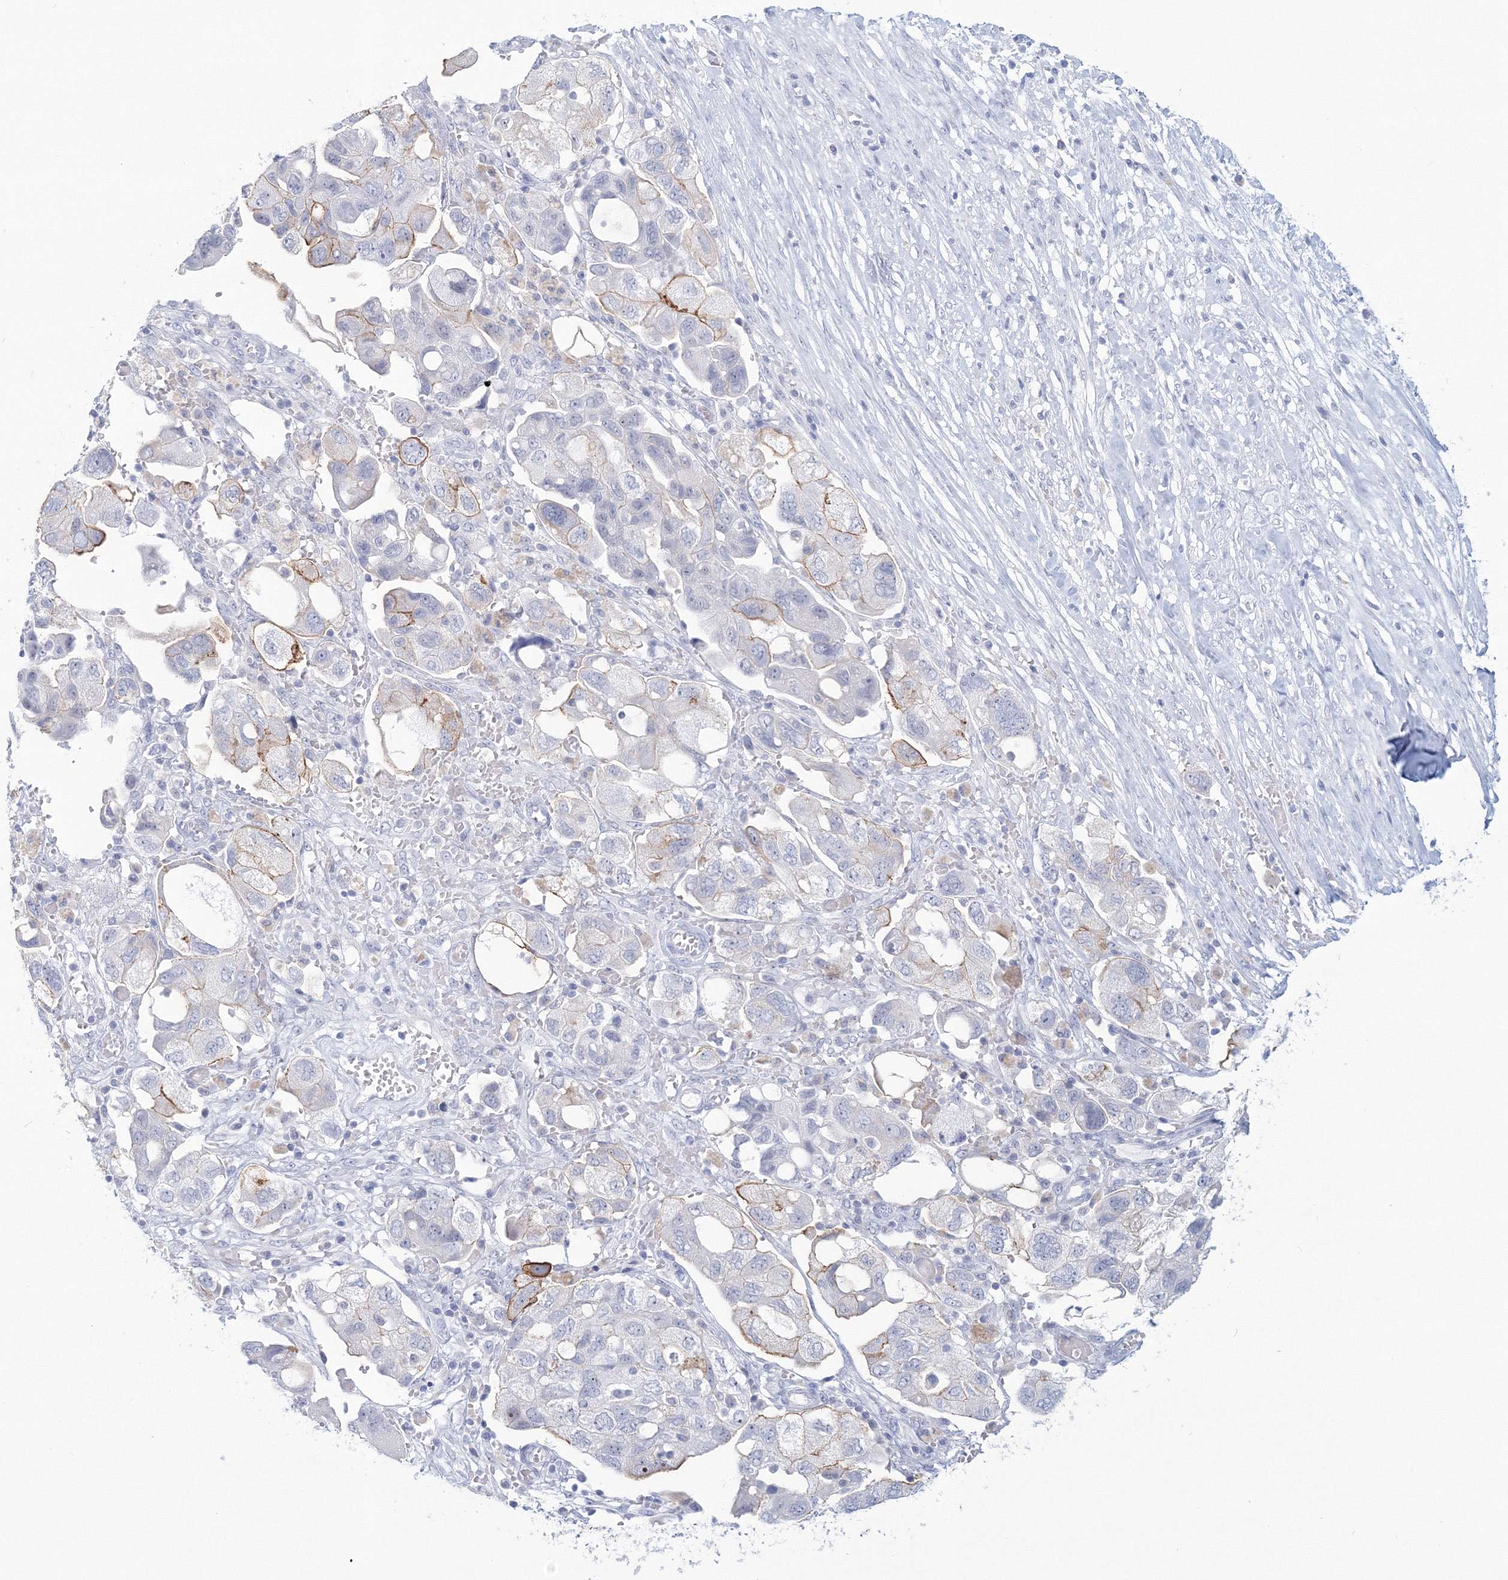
{"staining": {"intensity": "moderate", "quantity": "<25%", "location": "cytoplasmic/membranous"}, "tissue": "ovarian cancer", "cell_type": "Tumor cells", "image_type": "cancer", "snomed": [{"axis": "morphology", "description": "Carcinoma, NOS"}, {"axis": "morphology", "description": "Cystadenocarcinoma, serous, NOS"}, {"axis": "topography", "description": "Ovary"}], "caption": "Immunohistochemistry (IHC) (DAB (3,3'-diaminobenzidine)) staining of human ovarian cancer (serous cystadenocarcinoma) reveals moderate cytoplasmic/membranous protein staining in approximately <25% of tumor cells.", "gene": "VSIG1", "patient": {"sex": "female", "age": 69}}